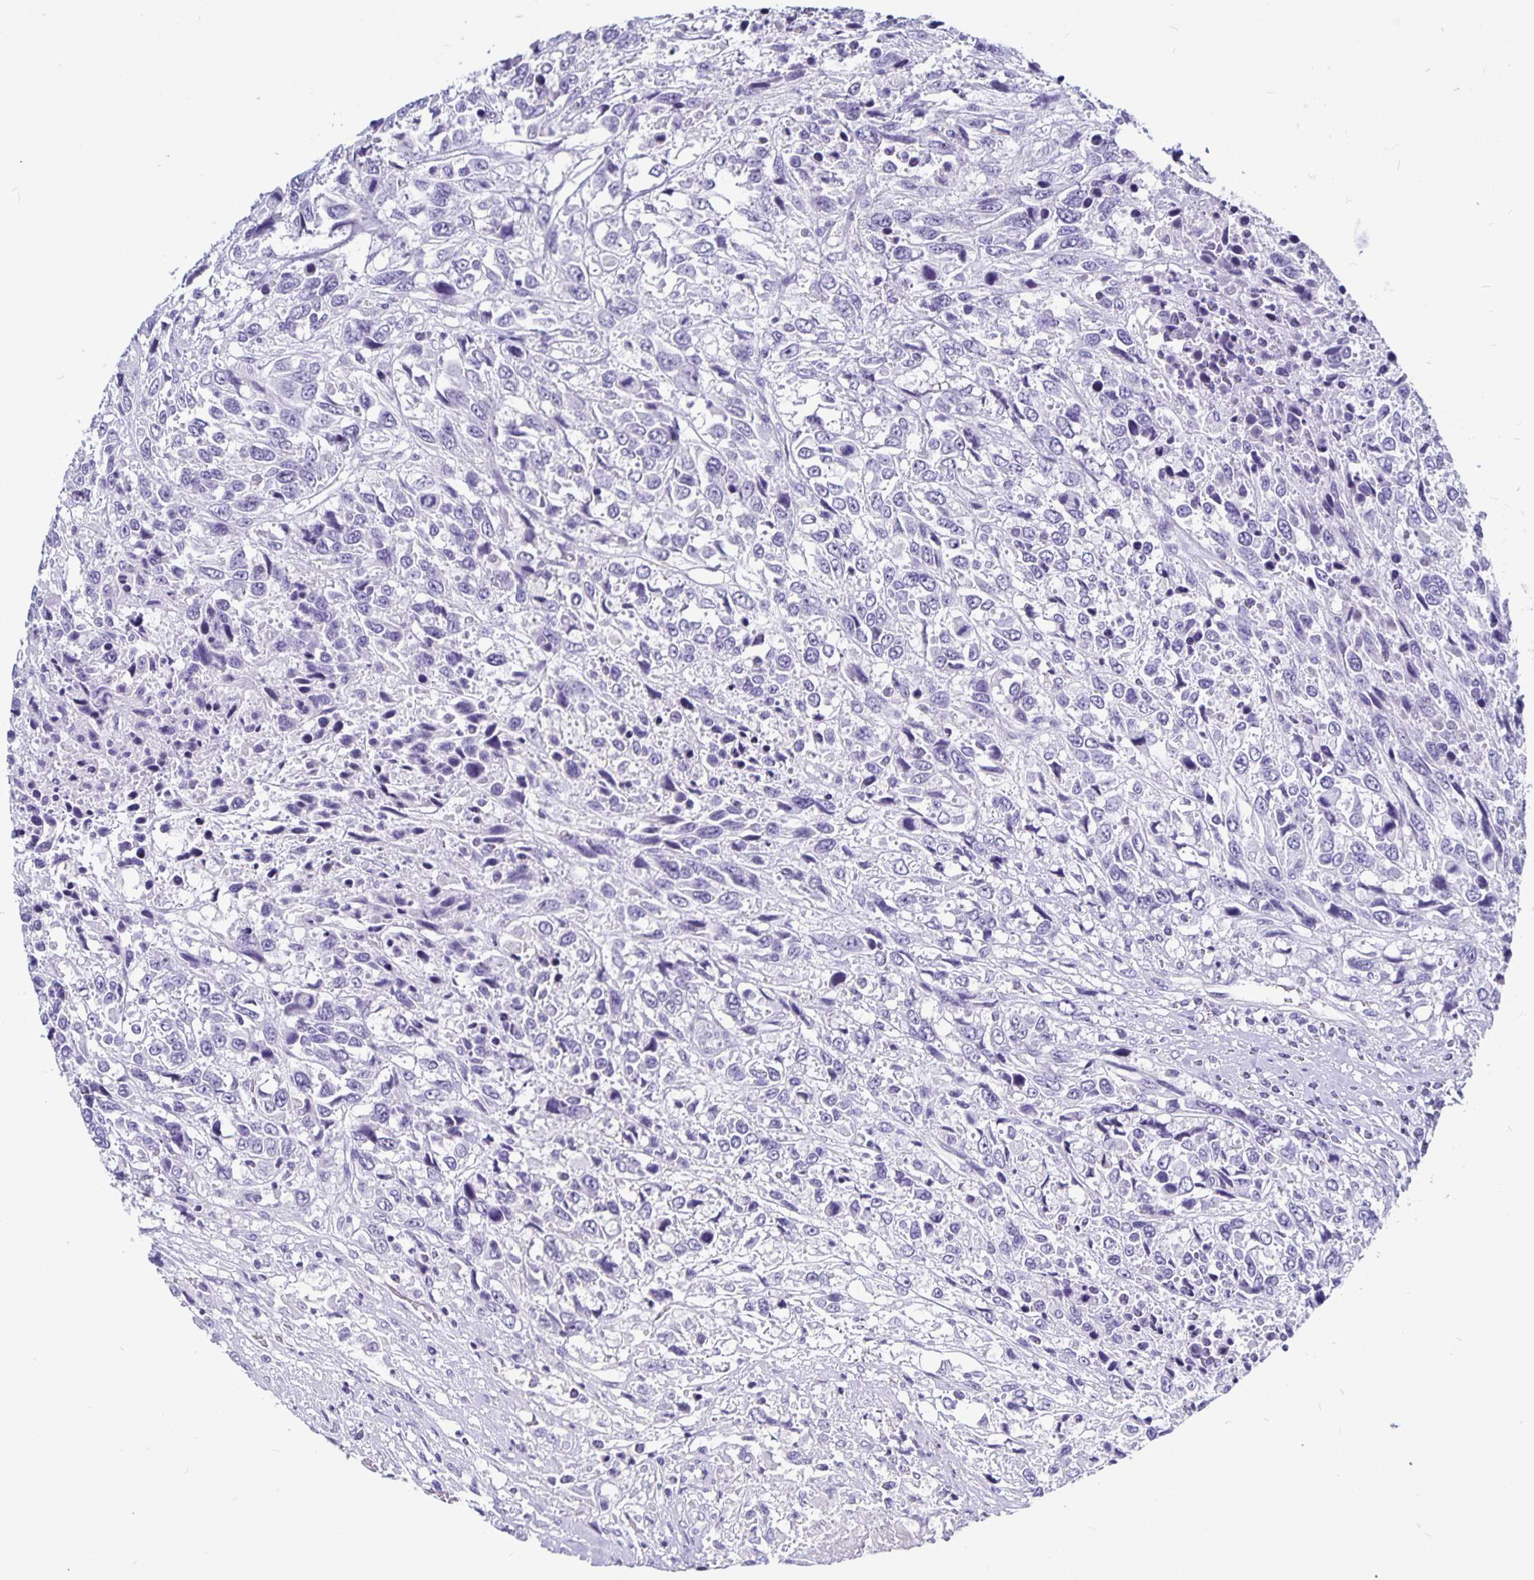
{"staining": {"intensity": "negative", "quantity": "none", "location": "none"}, "tissue": "urothelial cancer", "cell_type": "Tumor cells", "image_type": "cancer", "snomed": [{"axis": "morphology", "description": "Urothelial carcinoma, High grade"}, {"axis": "topography", "description": "Urinary bladder"}], "caption": "DAB (3,3'-diaminobenzidine) immunohistochemical staining of urothelial cancer shows no significant expression in tumor cells. (Stains: DAB (3,3'-diaminobenzidine) immunohistochemistry (IHC) with hematoxylin counter stain, Microscopy: brightfield microscopy at high magnification).", "gene": "ODF3B", "patient": {"sex": "female", "age": 70}}